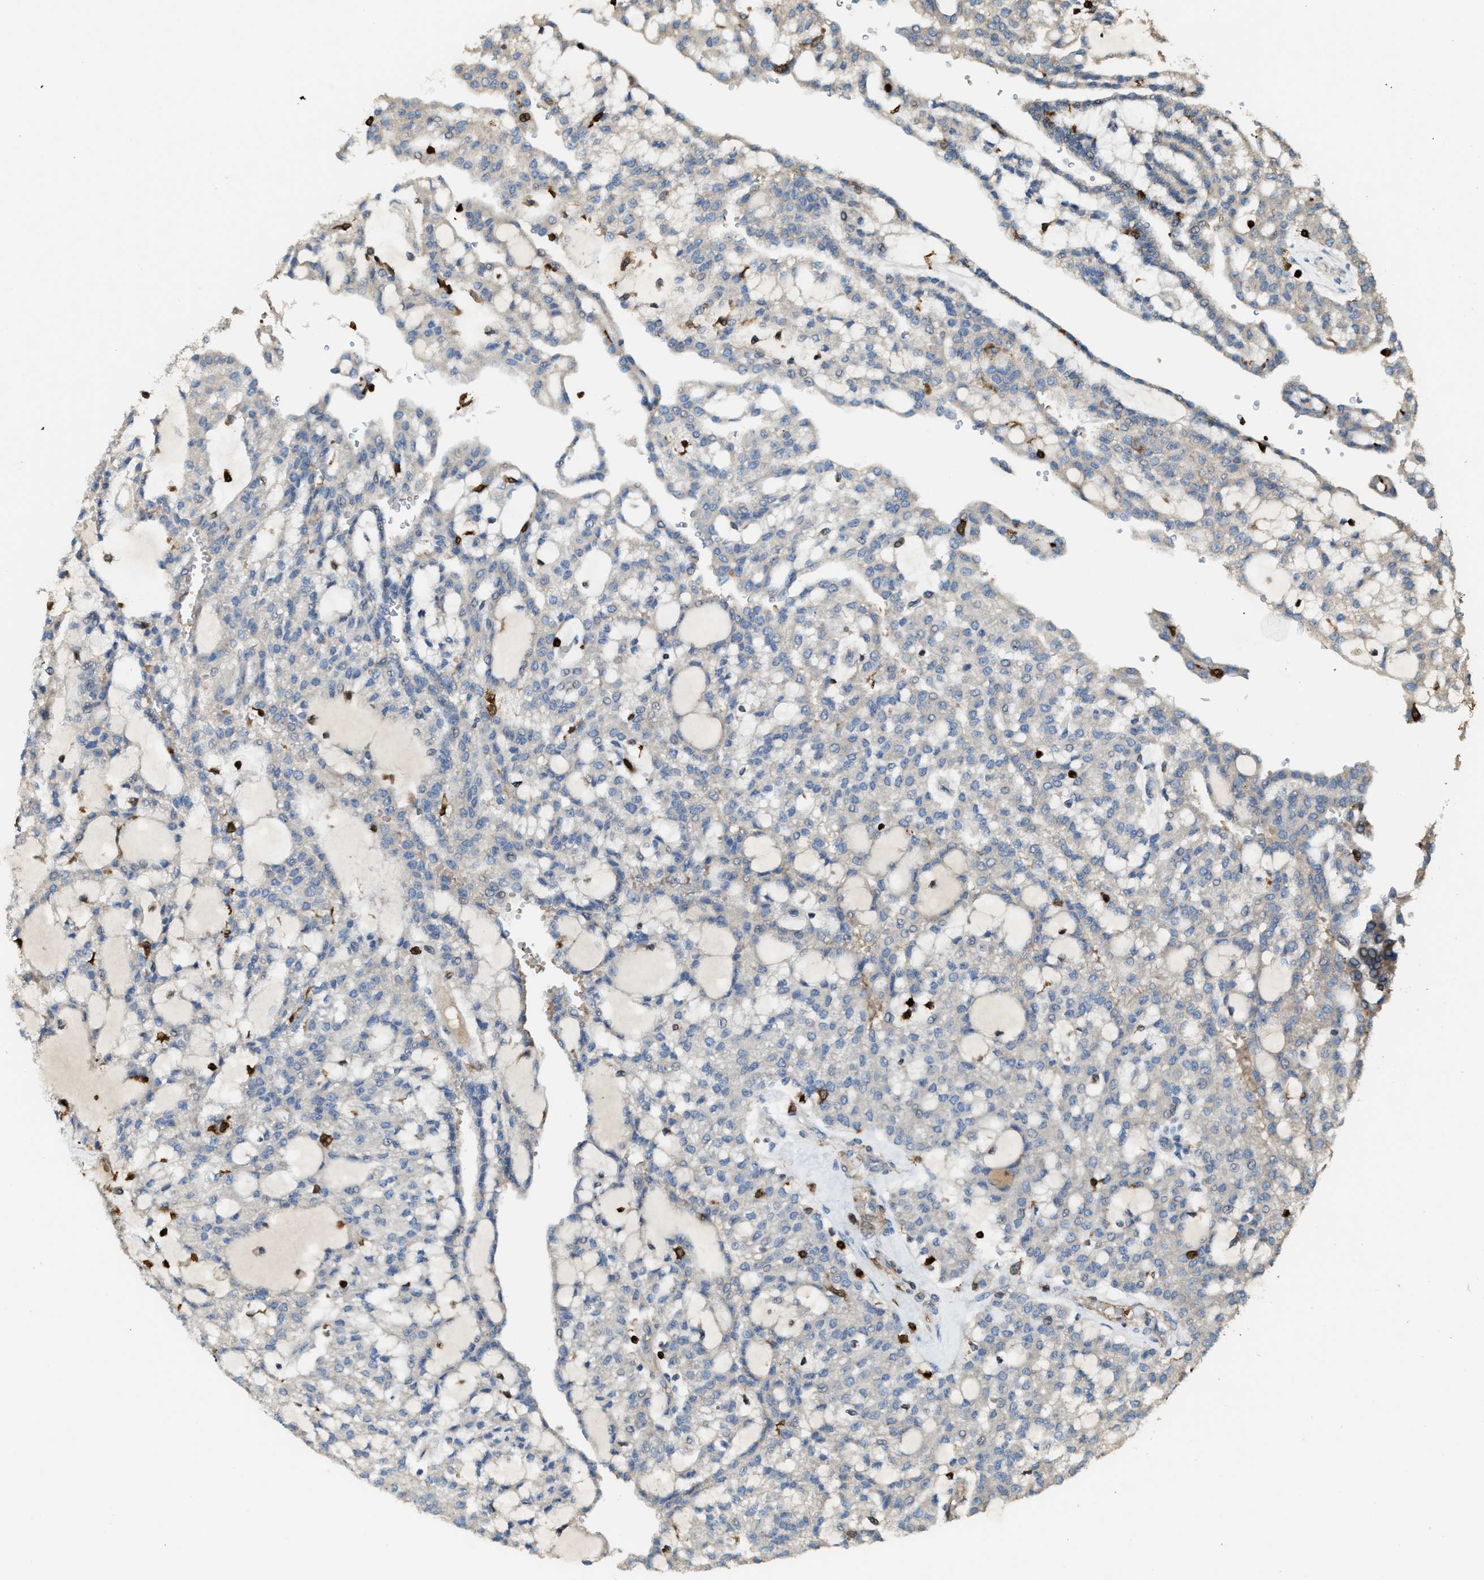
{"staining": {"intensity": "negative", "quantity": "none", "location": "none"}, "tissue": "renal cancer", "cell_type": "Tumor cells", "image_type": "cancer", "snomed": [{"axis": "morphology", "description": "Adenocarcinoma, NOS"}, {"axis": "topography", "description": "Kidney"}], "caption": "DAB (3,3'-diaminobenzidine) immunohistochemical staining of renal cancer (adenocarcinoma) shows no significant staining in tumor cells.", "gene": "SERPINB5", "patient": {"sex": "male", "age": 63}}